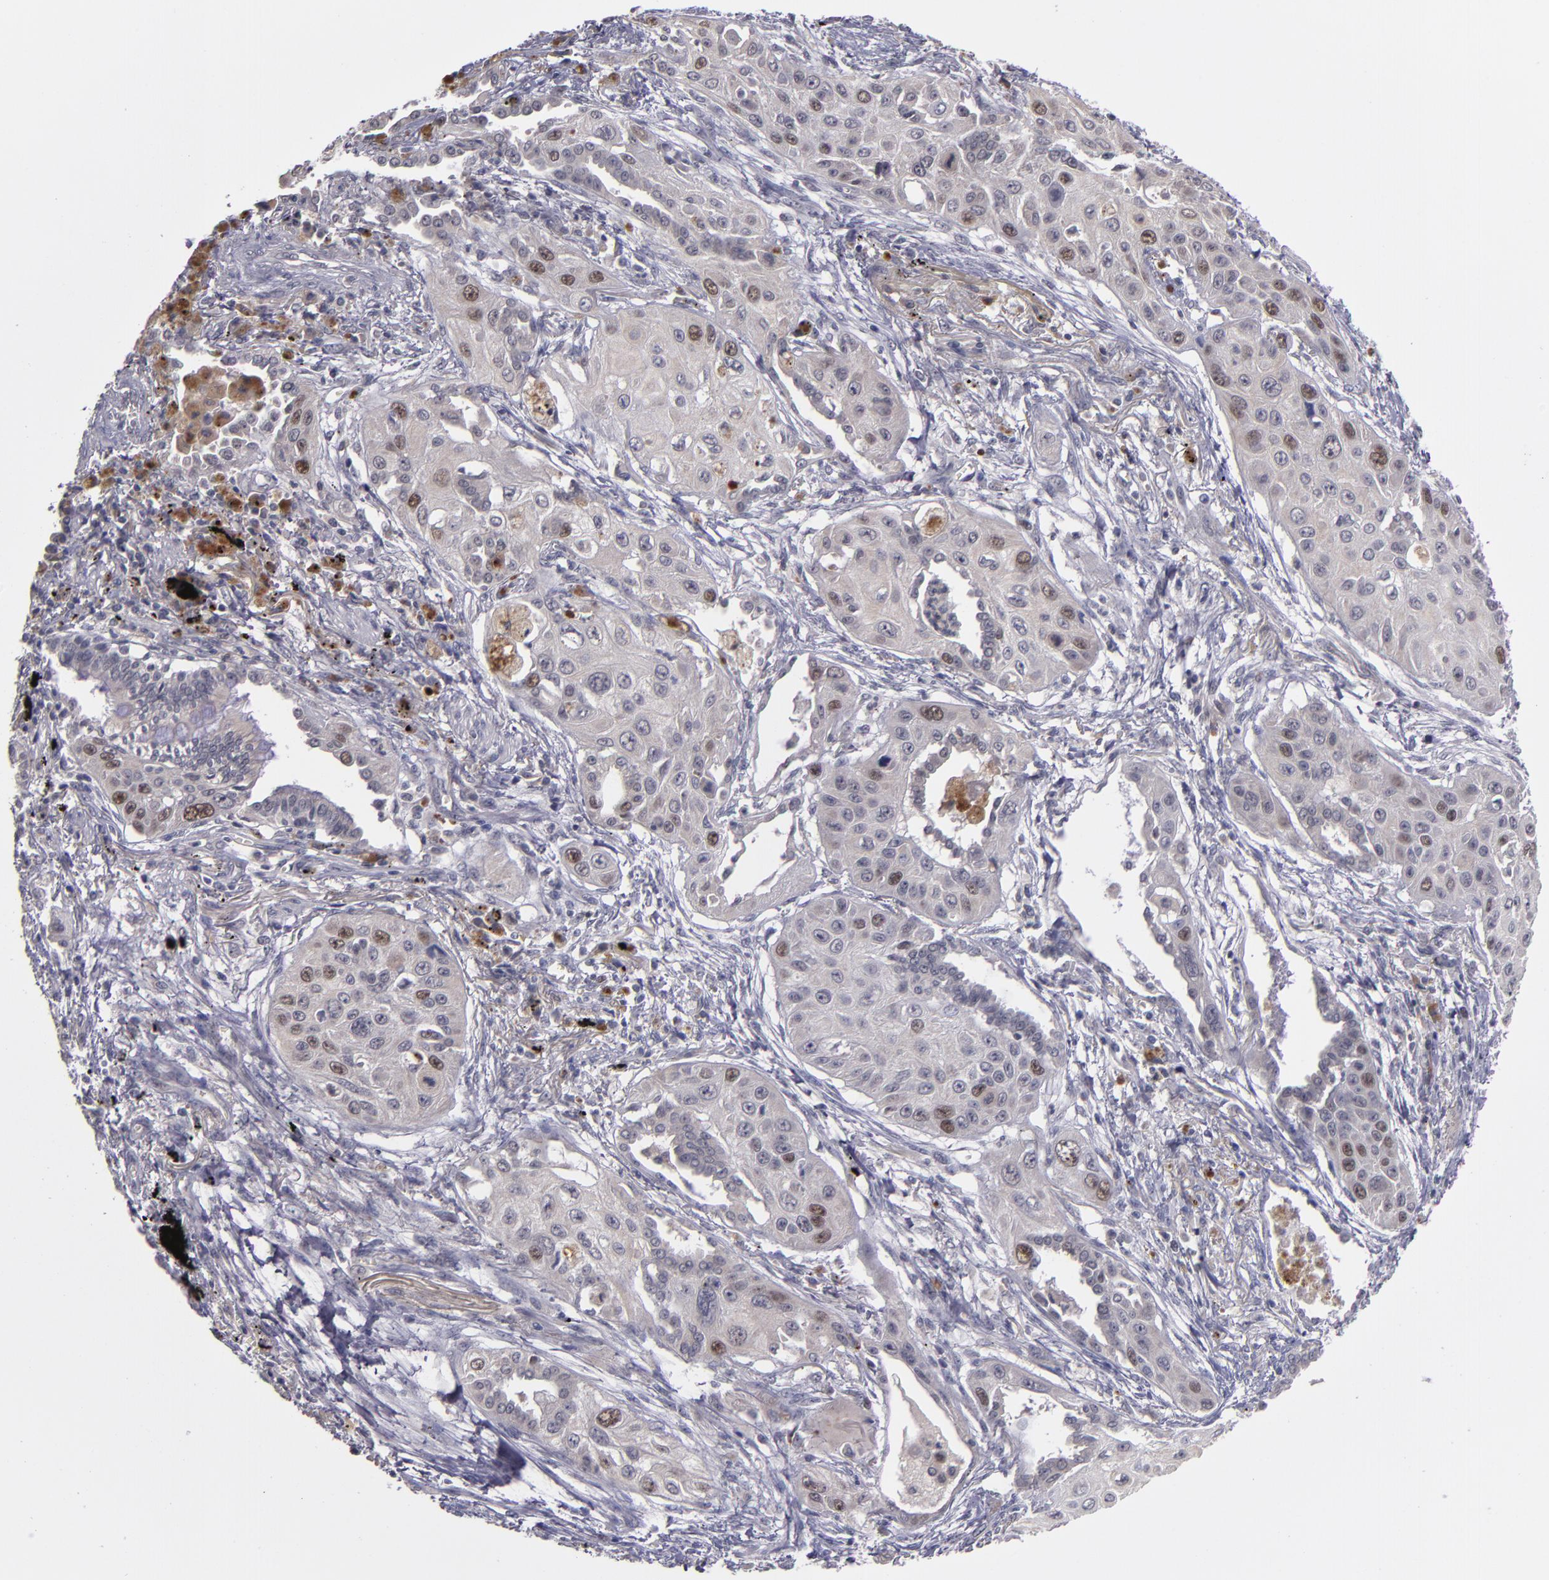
{"staining": {"intensity": "moderate", "quantity": "25%-75%", "location": "nuclear"}, "tissue": "lung cancer", "cell_type": "Tumor cells", "image_type": "cancer", "snomed": [{"axis": "morphology", "description": "Squamous cell carcinoma, NOS"}, {"axis": "topography", "description": "Lung"}], "caption": "Immunohistochemistry (IHC) image of lung cancer stained for a protein (brown), which exhibits medium levels of moderate nuclear positivity in approximately 25%-75% of tumor cells.", "gene": "CDC7", "patient": {"sex": "male", "age": 71}}